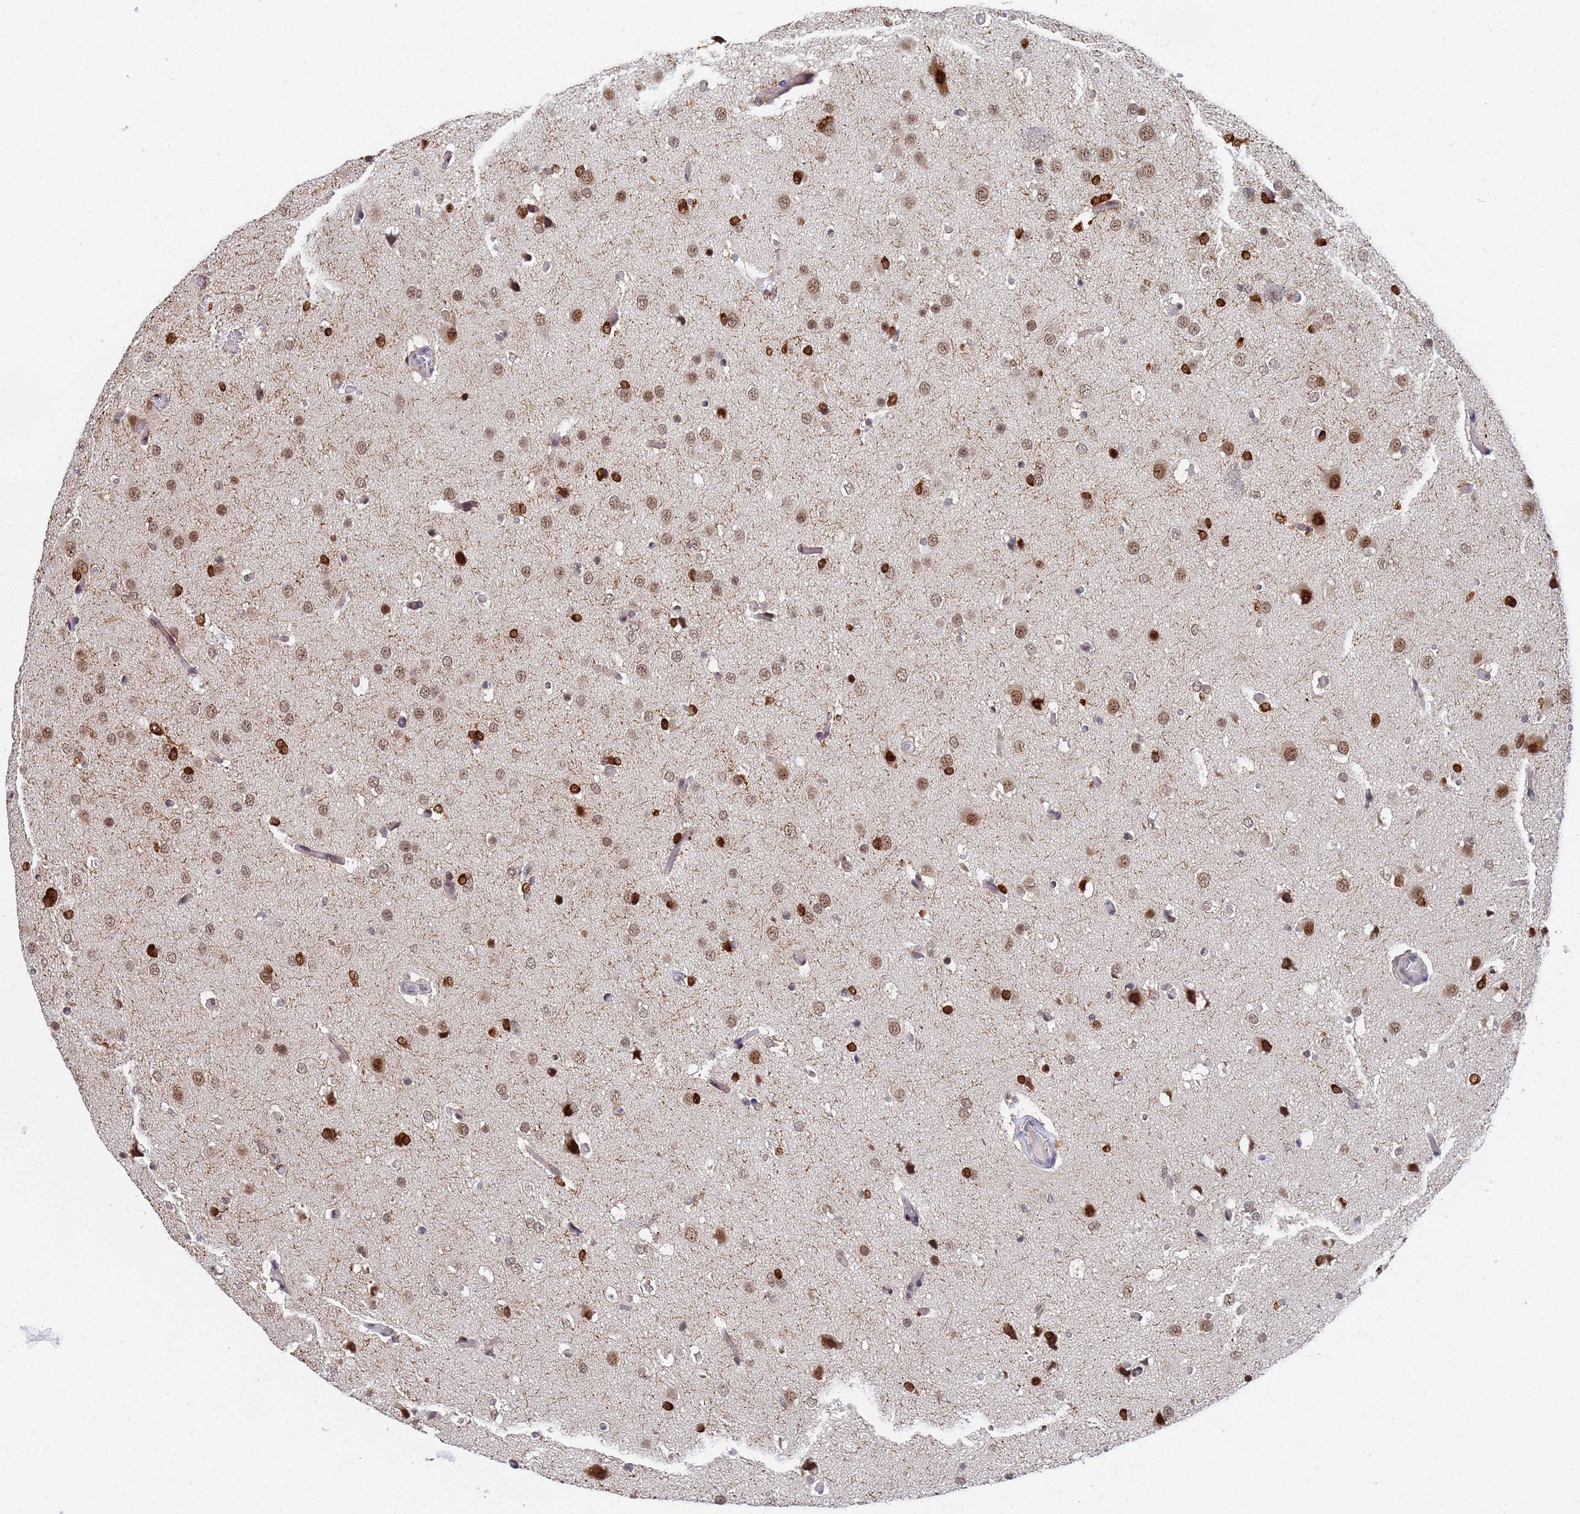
{"staining": {"intensity": "moderate", "quantity": ">75%", "location": "nuclear"}, "tissue": "glioma", "cell_type": "Tumor cells", "image_type": "cancer", "snomed": [{"axis": "morphology", "description": "Glioma, malignant, High grade"}, {"axis": "topography", "description": "Cerebral cortex"}], "caption": "Malignant high-grade glioma stained with DAB immunohistochemistry shows medium levels of moderate nuclear staining in approximately >75% of tumor cells.", "gene": "AP5Z1", "patient": {"sex": "female", "age": 36}}